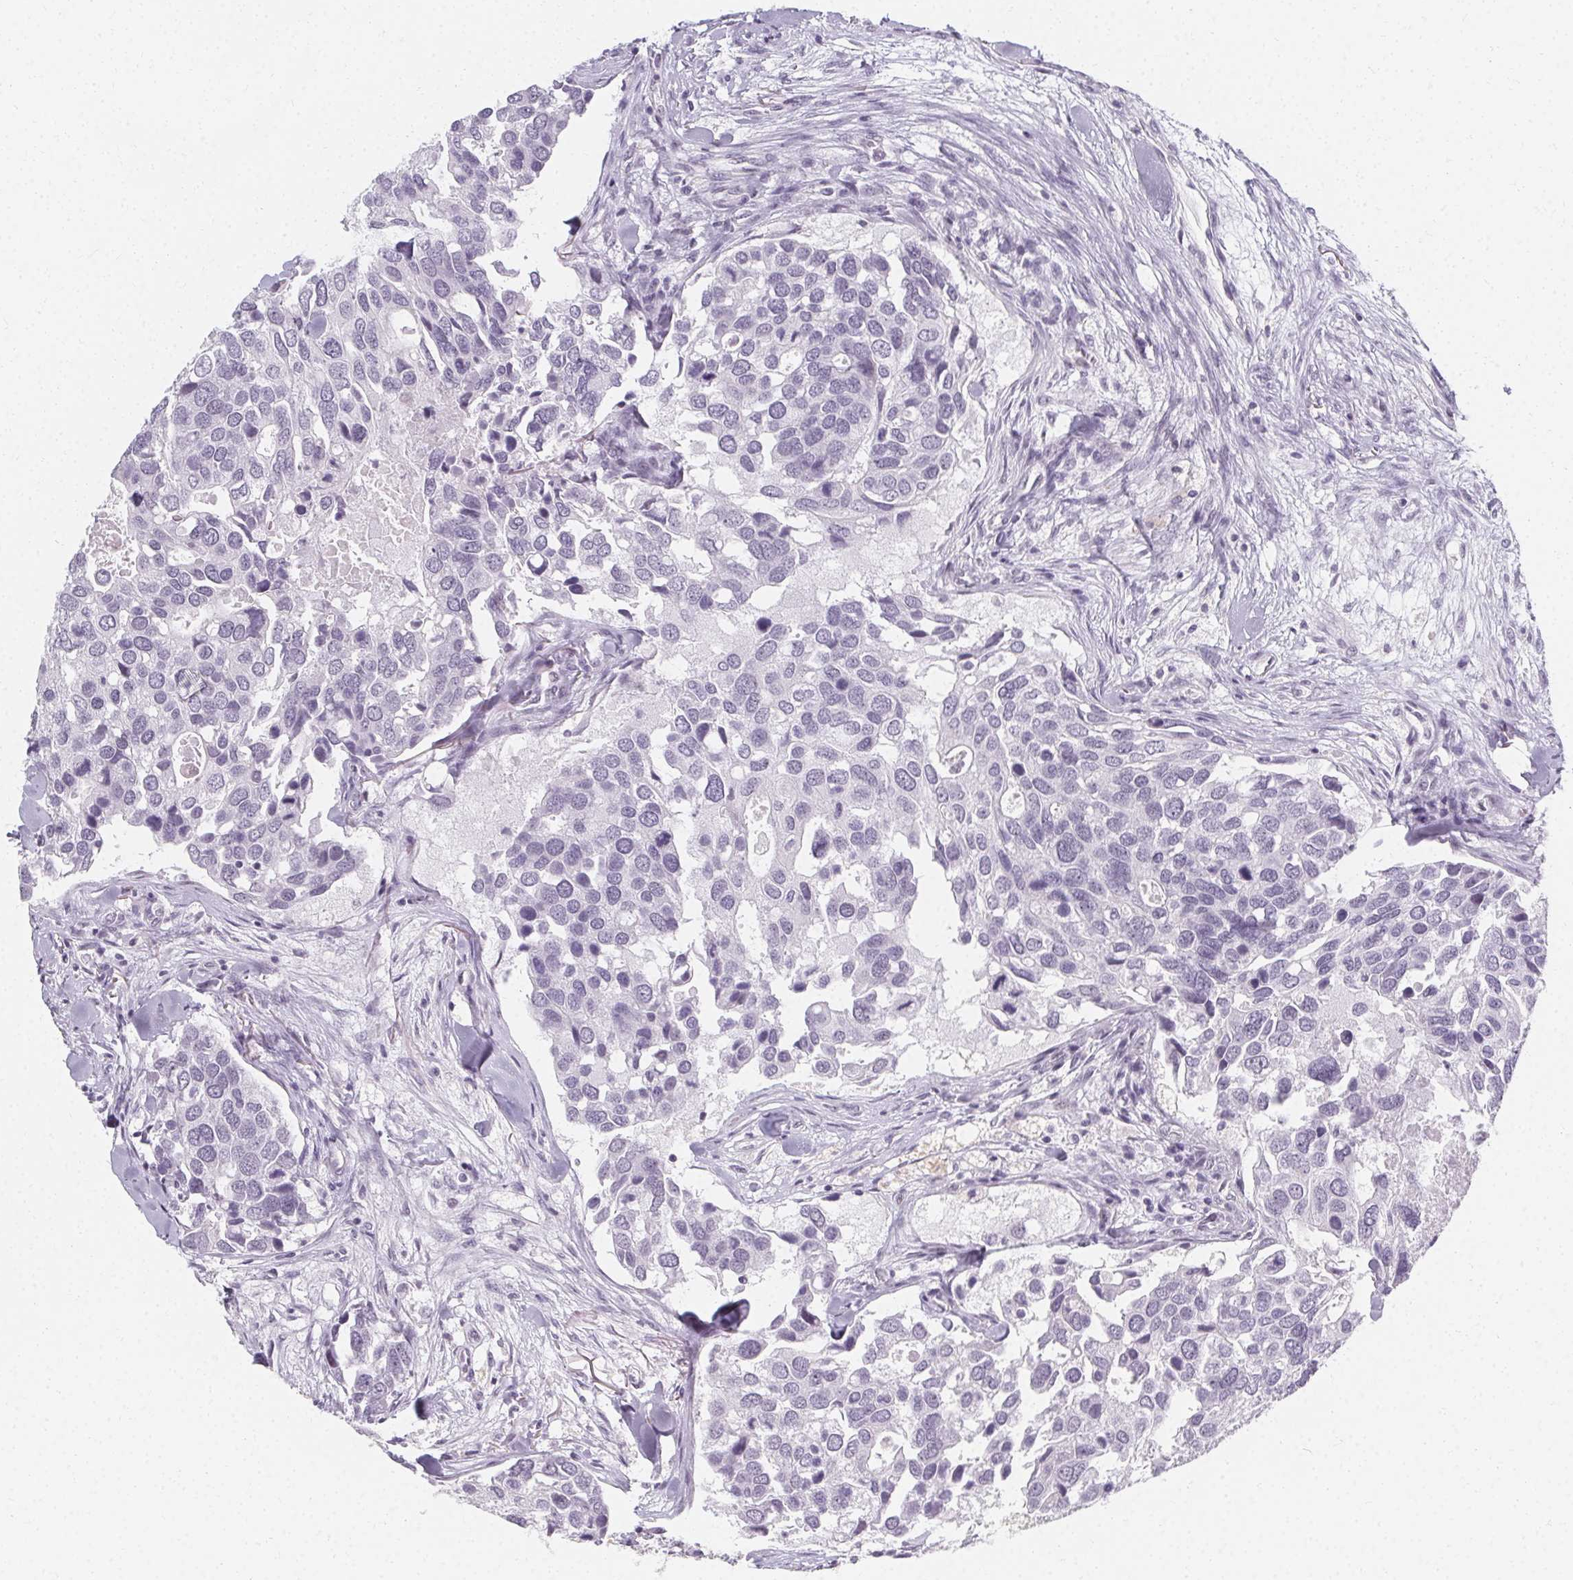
{"staining": {"intensity": "negative", "quantity": "none", "location": "none"}, "tissue": "breast cancer", "cell_type": "Tumor cells", "image_type": "cancer", "snomed": [{"axis": "morphology", "description": "Duct carcinoma"}, {"axis": "topography", "description": "Breast"}], "caption": "Immunohistochemistry of human breast cancer displays no staining in tumor cells.", "gene": "SYNPR", "patient": {"sex": "female", "age": 83}}